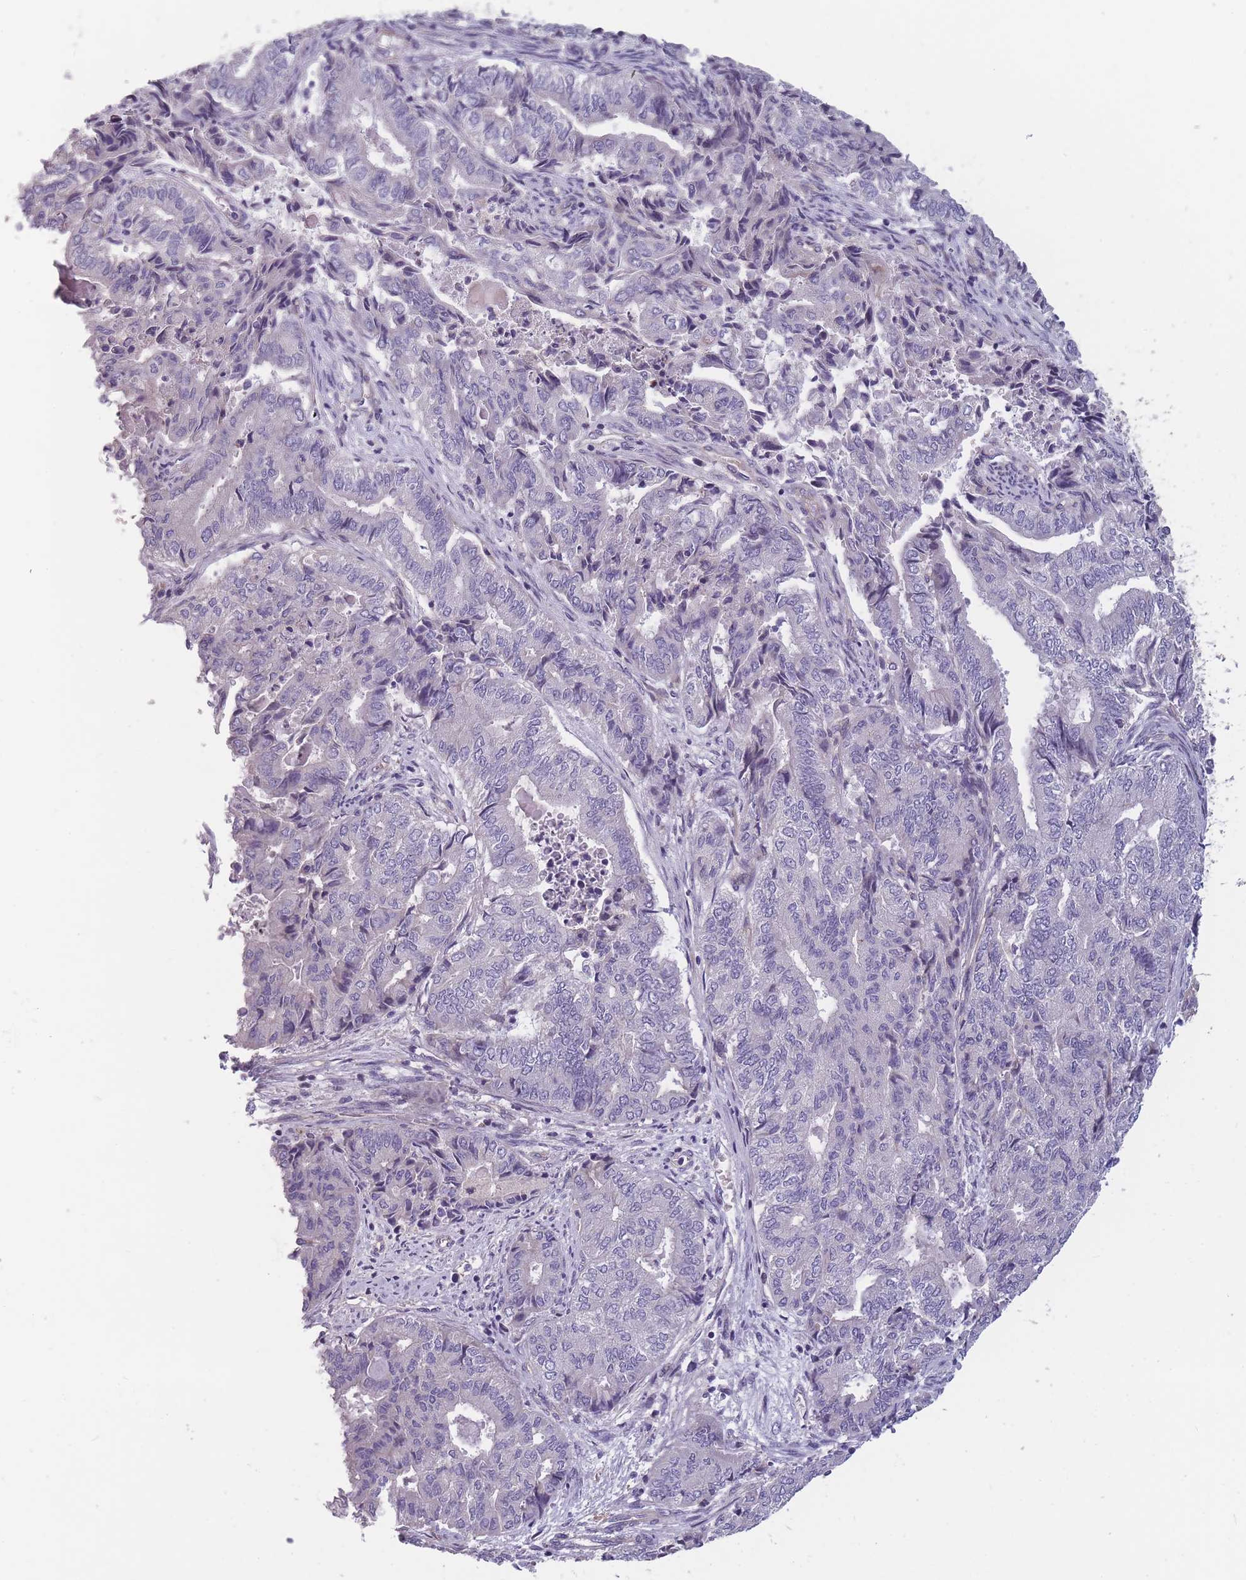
{"staining": {"intensity": "negative", "quantity": "none", "location": "none"}, "tissue": "endometrial cancer", "cell_type": "Tumor cells", "image_type": "cancer", "snomed": [{"axis": "morphology", "description": "Adenocarcinoma, NOS"}, {"axis": "topography", "description": "Endometrium"}], "caption": "This is an immunohistochemistry (IHC) histopathology image of human endometrial cancer (adenocarcinoma). There is no staining in tumor cells.", "gene": "FAM83F", "patient": {"sex": "female", "age": 80}}